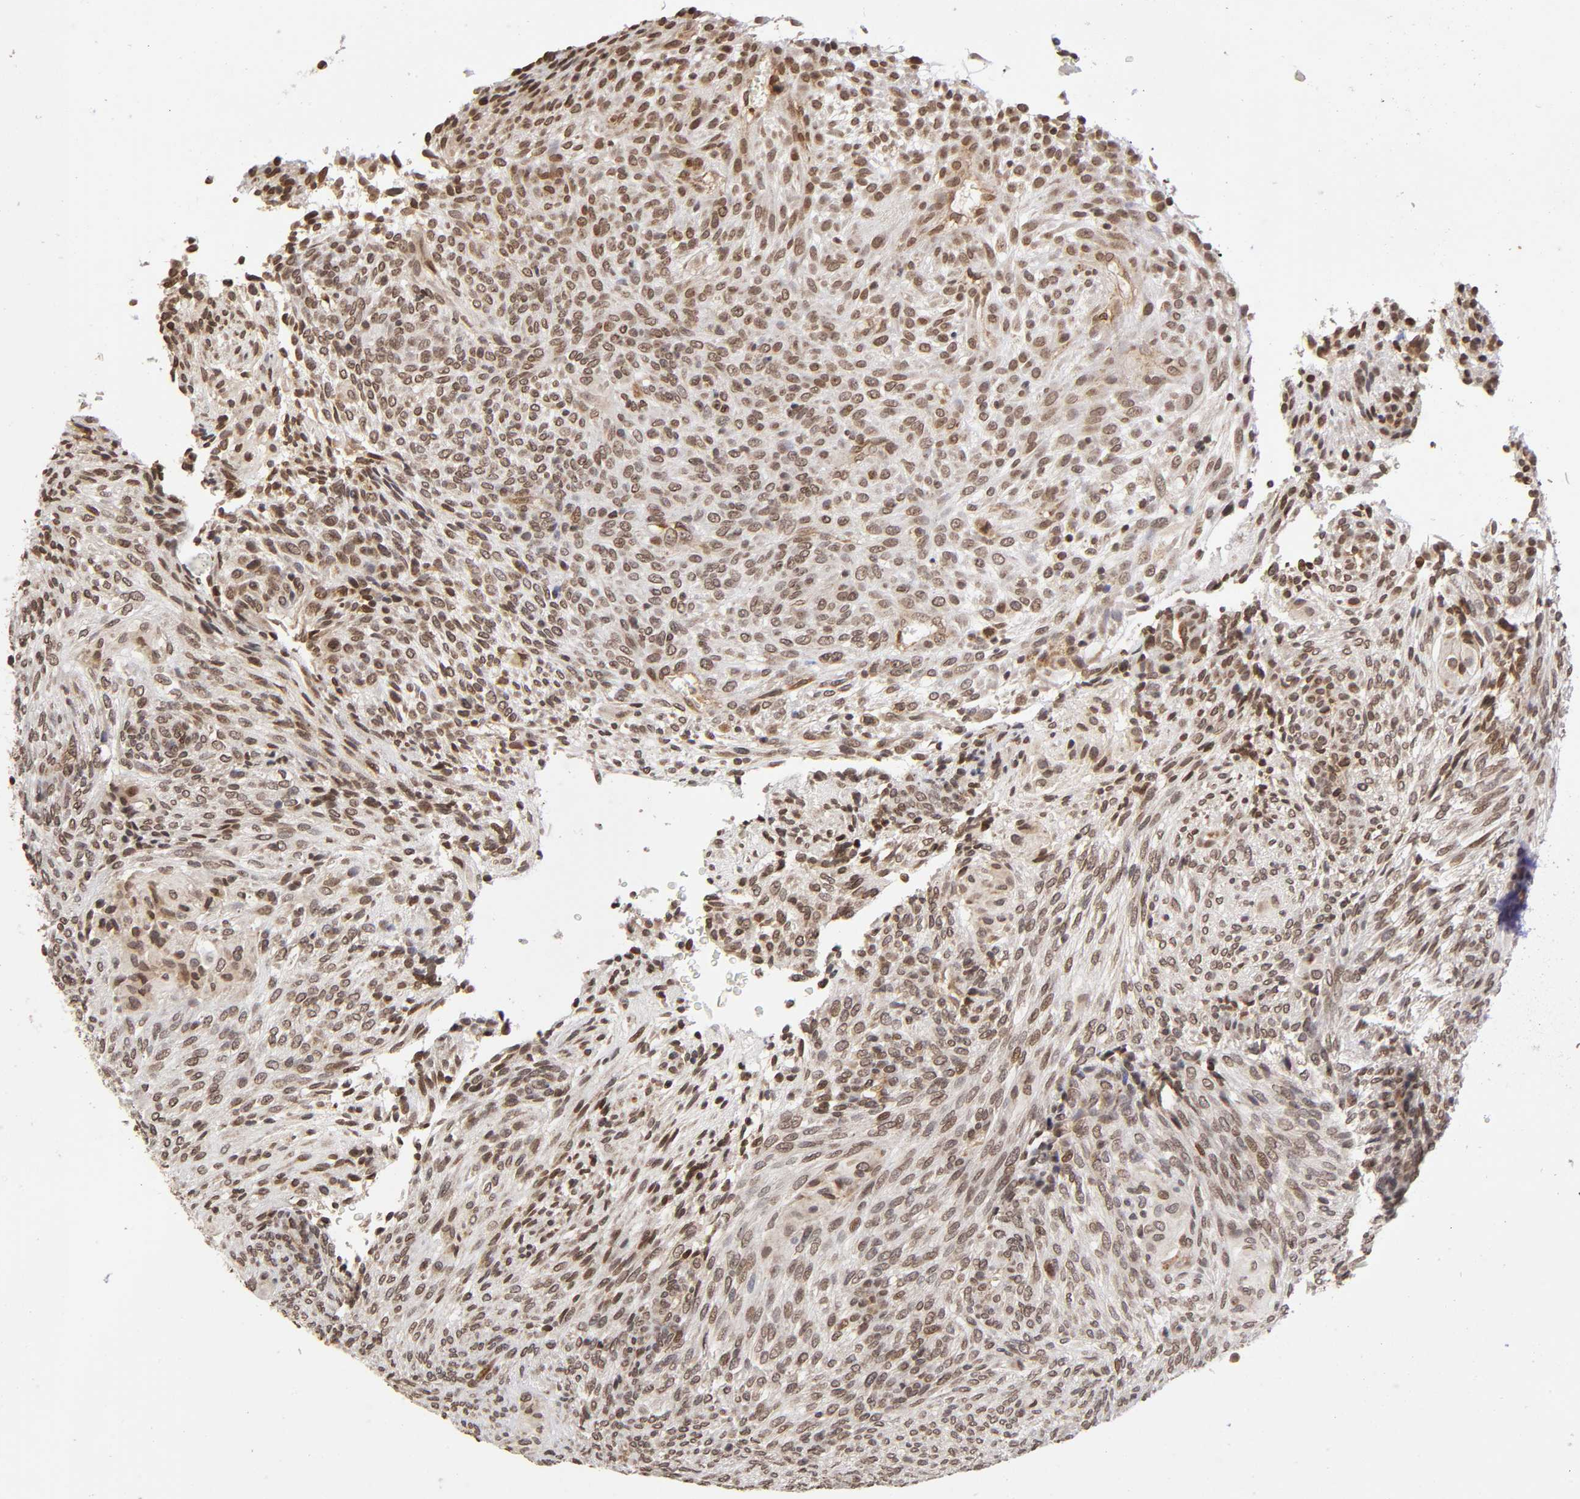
{"staining": {"intensity": "weak", "quantity": ">75%", "location": "nuclear"}, "tissue": "glioma", "cell_type": "Tumor cells", "image_type": "cancer", "snomed": [{"axis": "morphology", "description": "Glioma, malignant, High grade"}, {"axis": "topography", "description": "Cerebral cortex"}], "caption": "Weak nuclear positivity is appreciated in about >75% of tumor cells in glioma. (Brightfield microscopy of DAB IHC at high magnification).", "gene": "MLLT6", "patient": {"sex": "female", "age": 55}}